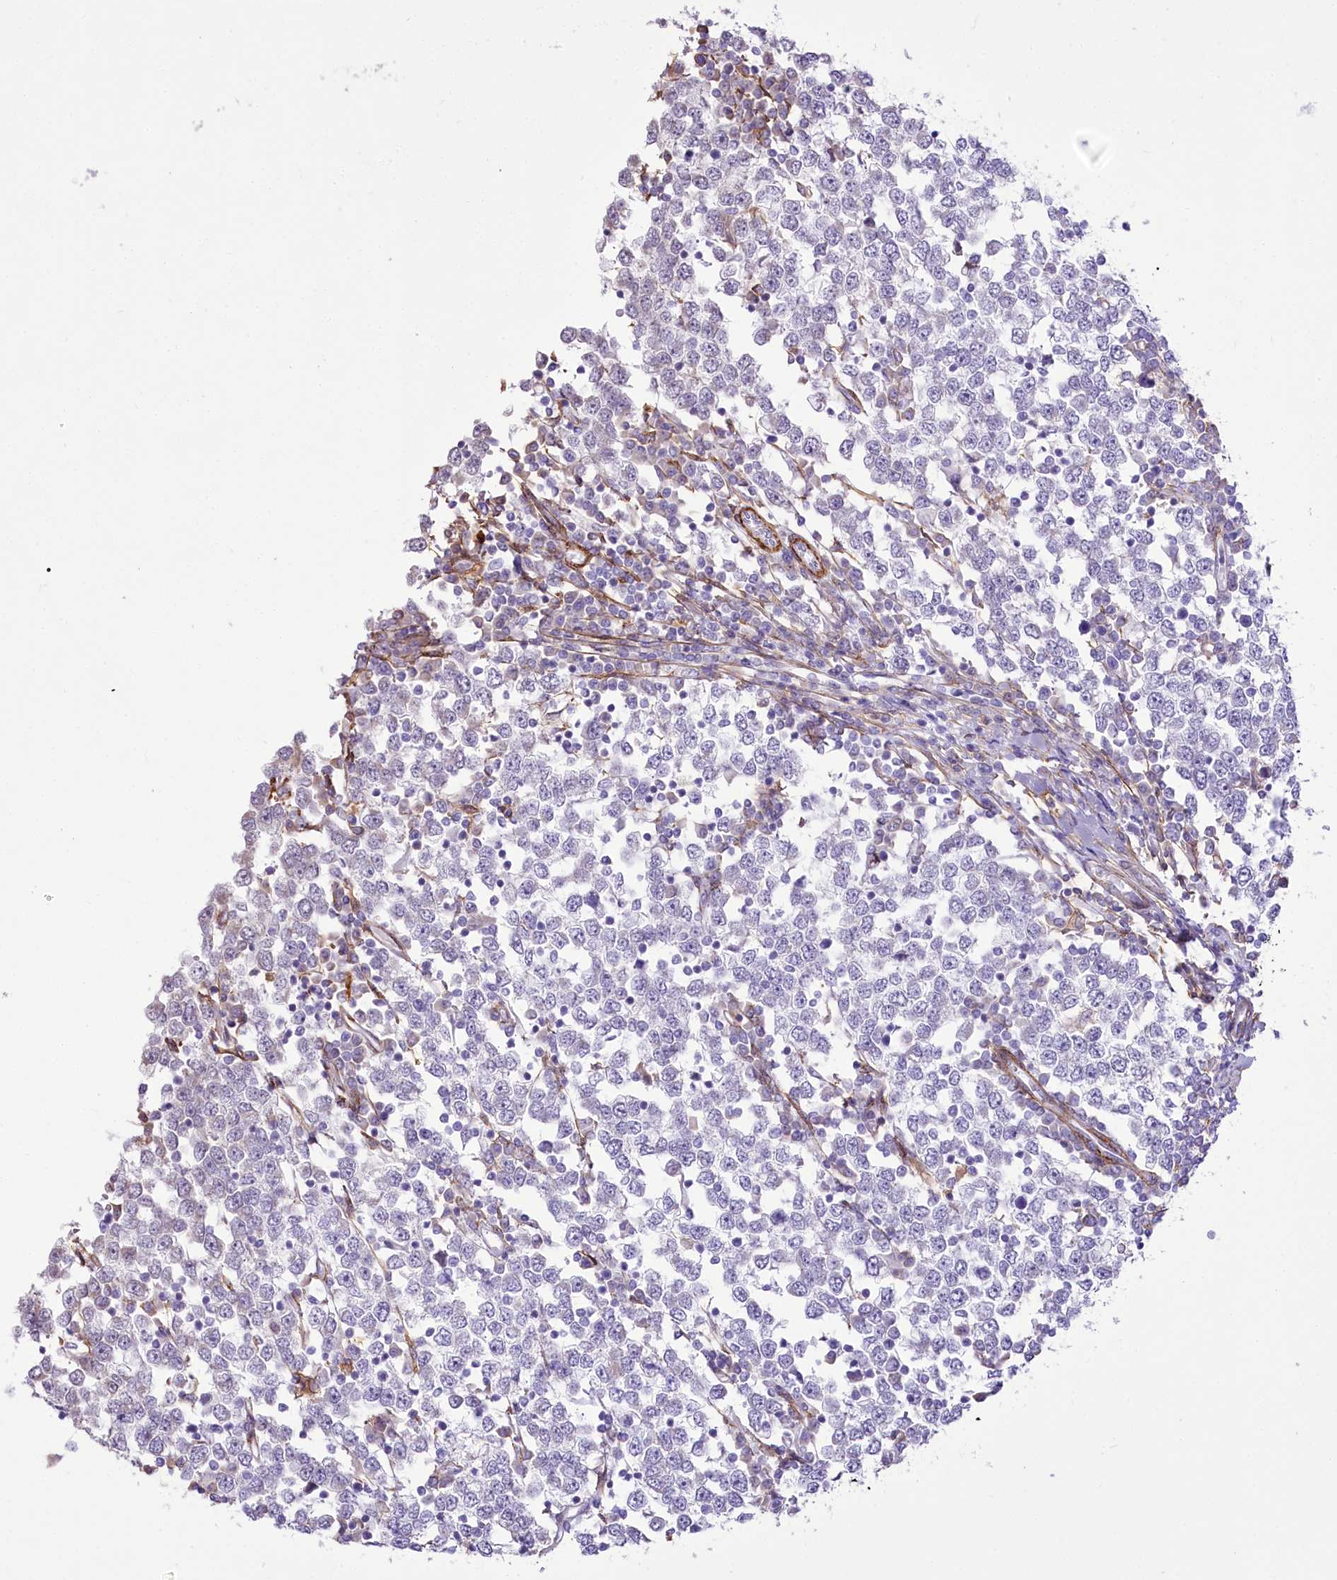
{"staining": {"intensity": "negative", "quantity": "none", "location": "none"}, "tissue": "testis cancer", "cell_type": "Tumor cells", "image_type": "cancer", "snomed": [{"axis": "morphology", "description": "Seminoma, NOS"}, {"axis": "topography", "description": "Testis"}], "caption": "High power microscopy histopathology image of an immunohistochemistry (IHC) histopathology image of testis cancer, revealing no significant staining in tumor cells. Nuclei are stained in blue.", "gene": "SYNPO2", "patient": {"sex": "male", "age": 65}}